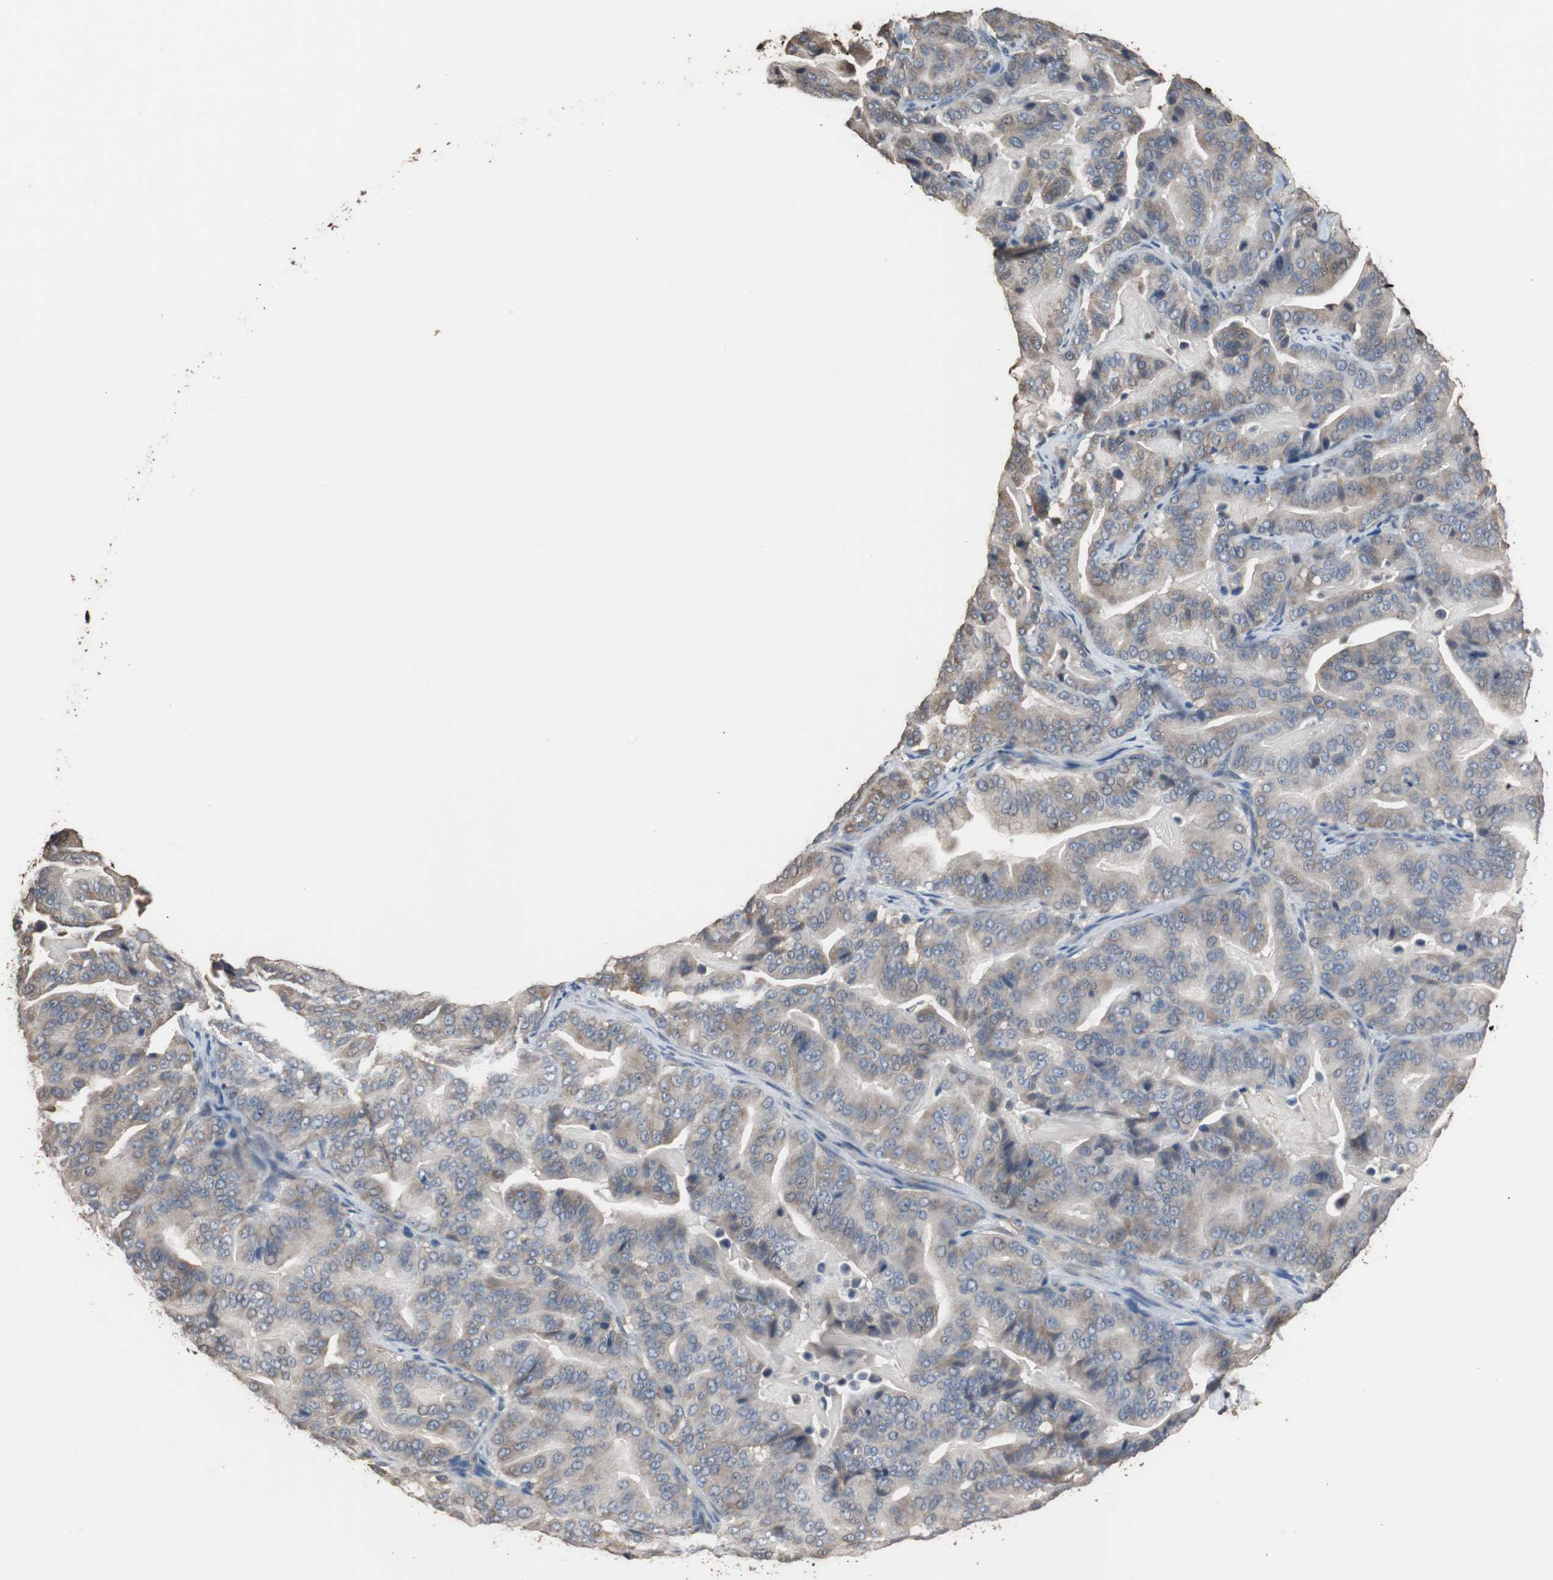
{"staining": {"intensity": "weak", "quantity": "<25%", "location": "cytoplasmic/membranous"}, "tissue": "pancreatic cancer", "cell_type": "Tumor cells", "image_type": "cancer", "snomed": [{"axis": "morphology", "description": "Adenocarcinoma, NOS"}, {"axis": "topography", "description": "Pancreas"}], "caption": "The immunohistochemistry micrograph has no significant expression in tumor cells of pancreatic cancer tissue. (DAB (3,3'-diaminobenzidine) immunohistochemistry (IHC) with hematoxylin counter stain).", "gene": "SCIMP", "patient": {"sex": "male", "age": 63}}